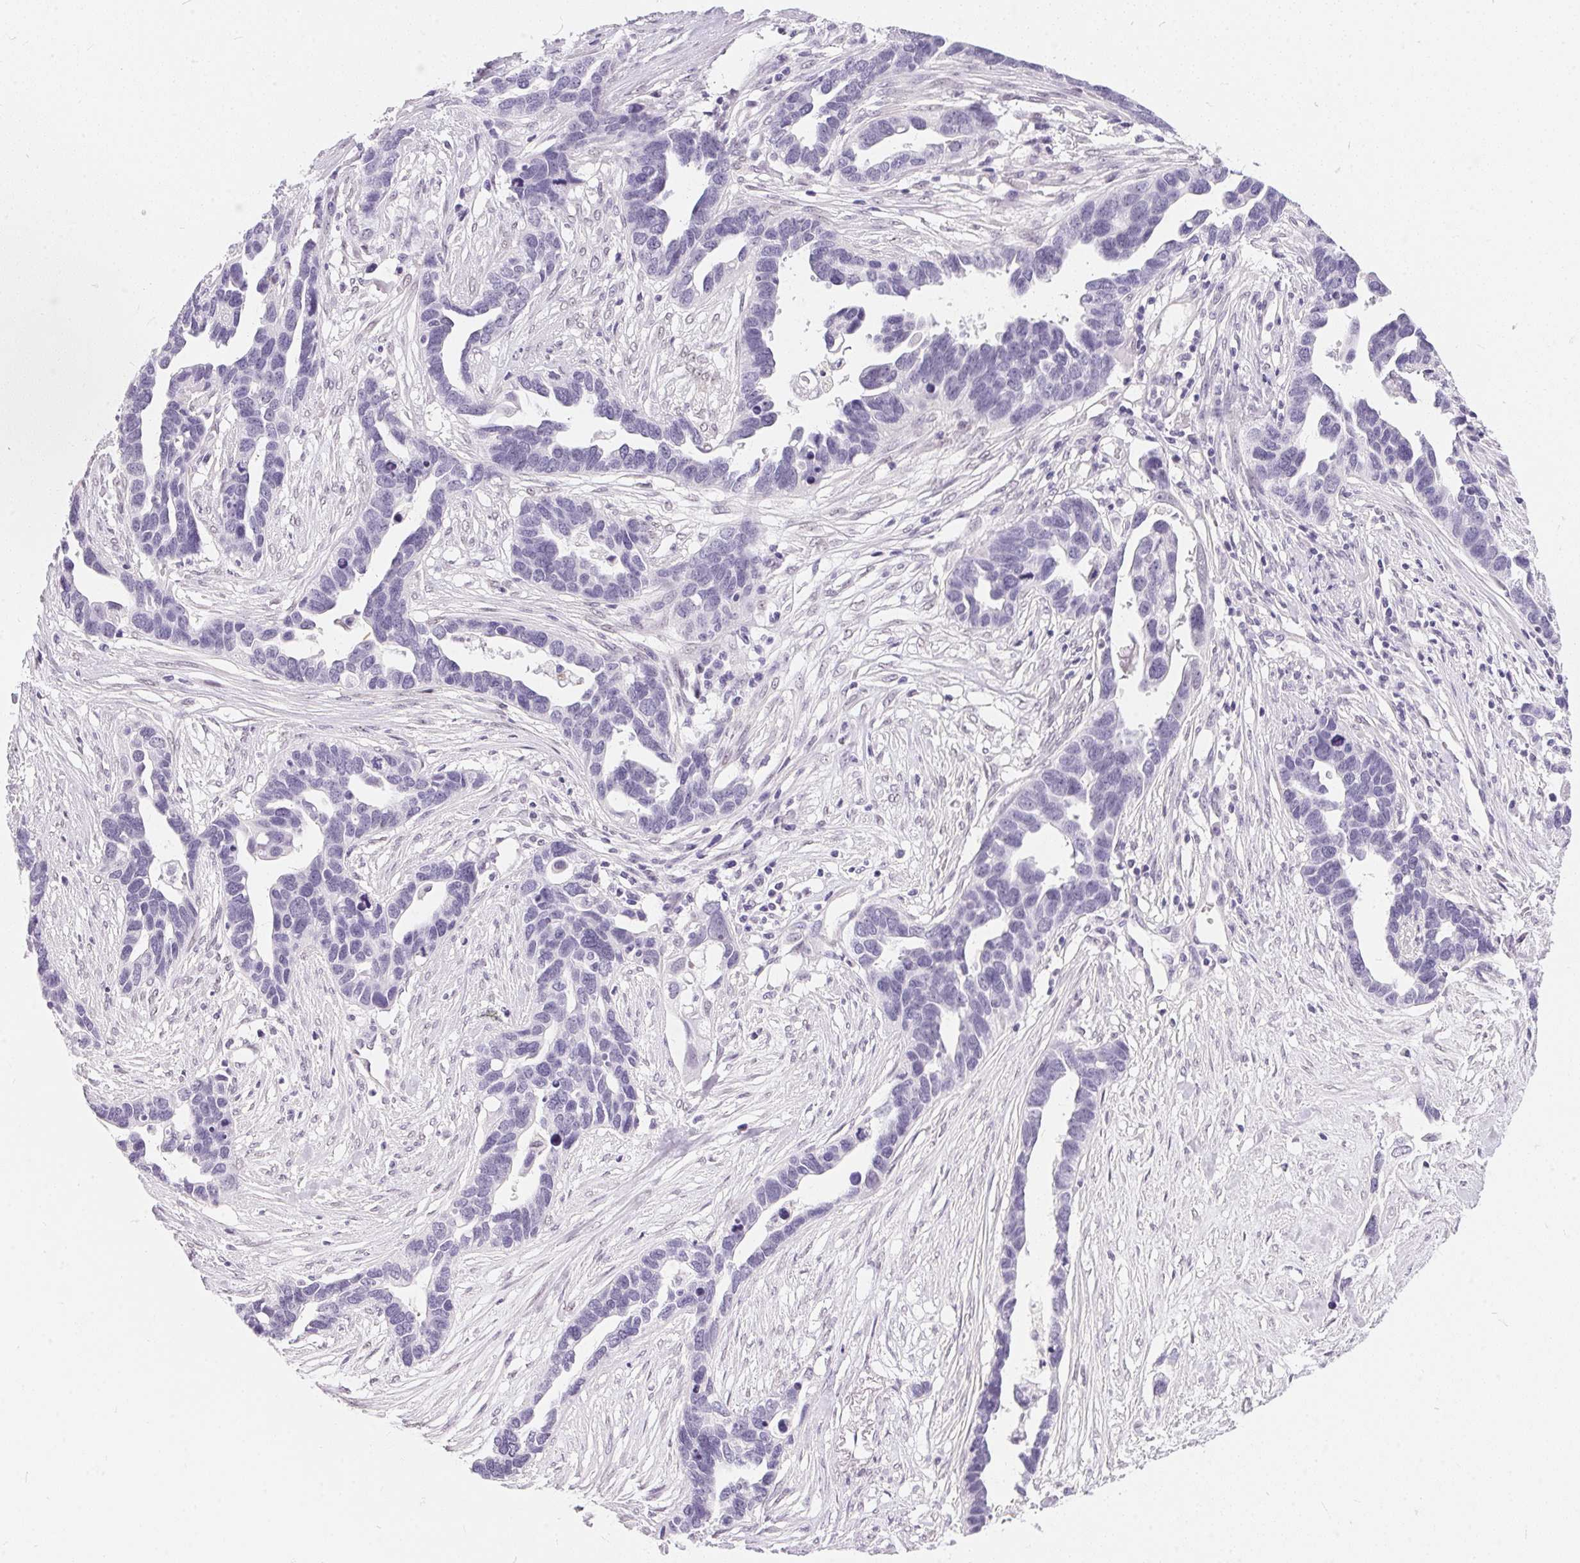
{"staining": {"intensity": "negative", "quantity": "none", "location": "none"}, "tissue": "ovarian cancer", "cell_type": "Tumor cells", "image_type": "cancer", "snomed": [{"axis": "morphology", "description": "Cystadenocarcinoma, serous, NOS"}, {"axis": "topography", "description": "Ovary"}], "caption": "Tumor cells show no significant protein positivity in ovarian cancer (serous cystadenocarcinoma). (DAB (3,3'-diaminobenzidine) IHC, high magnification).", "gene": "GBP6", "patient": {"sex": "female", "age": 54}}